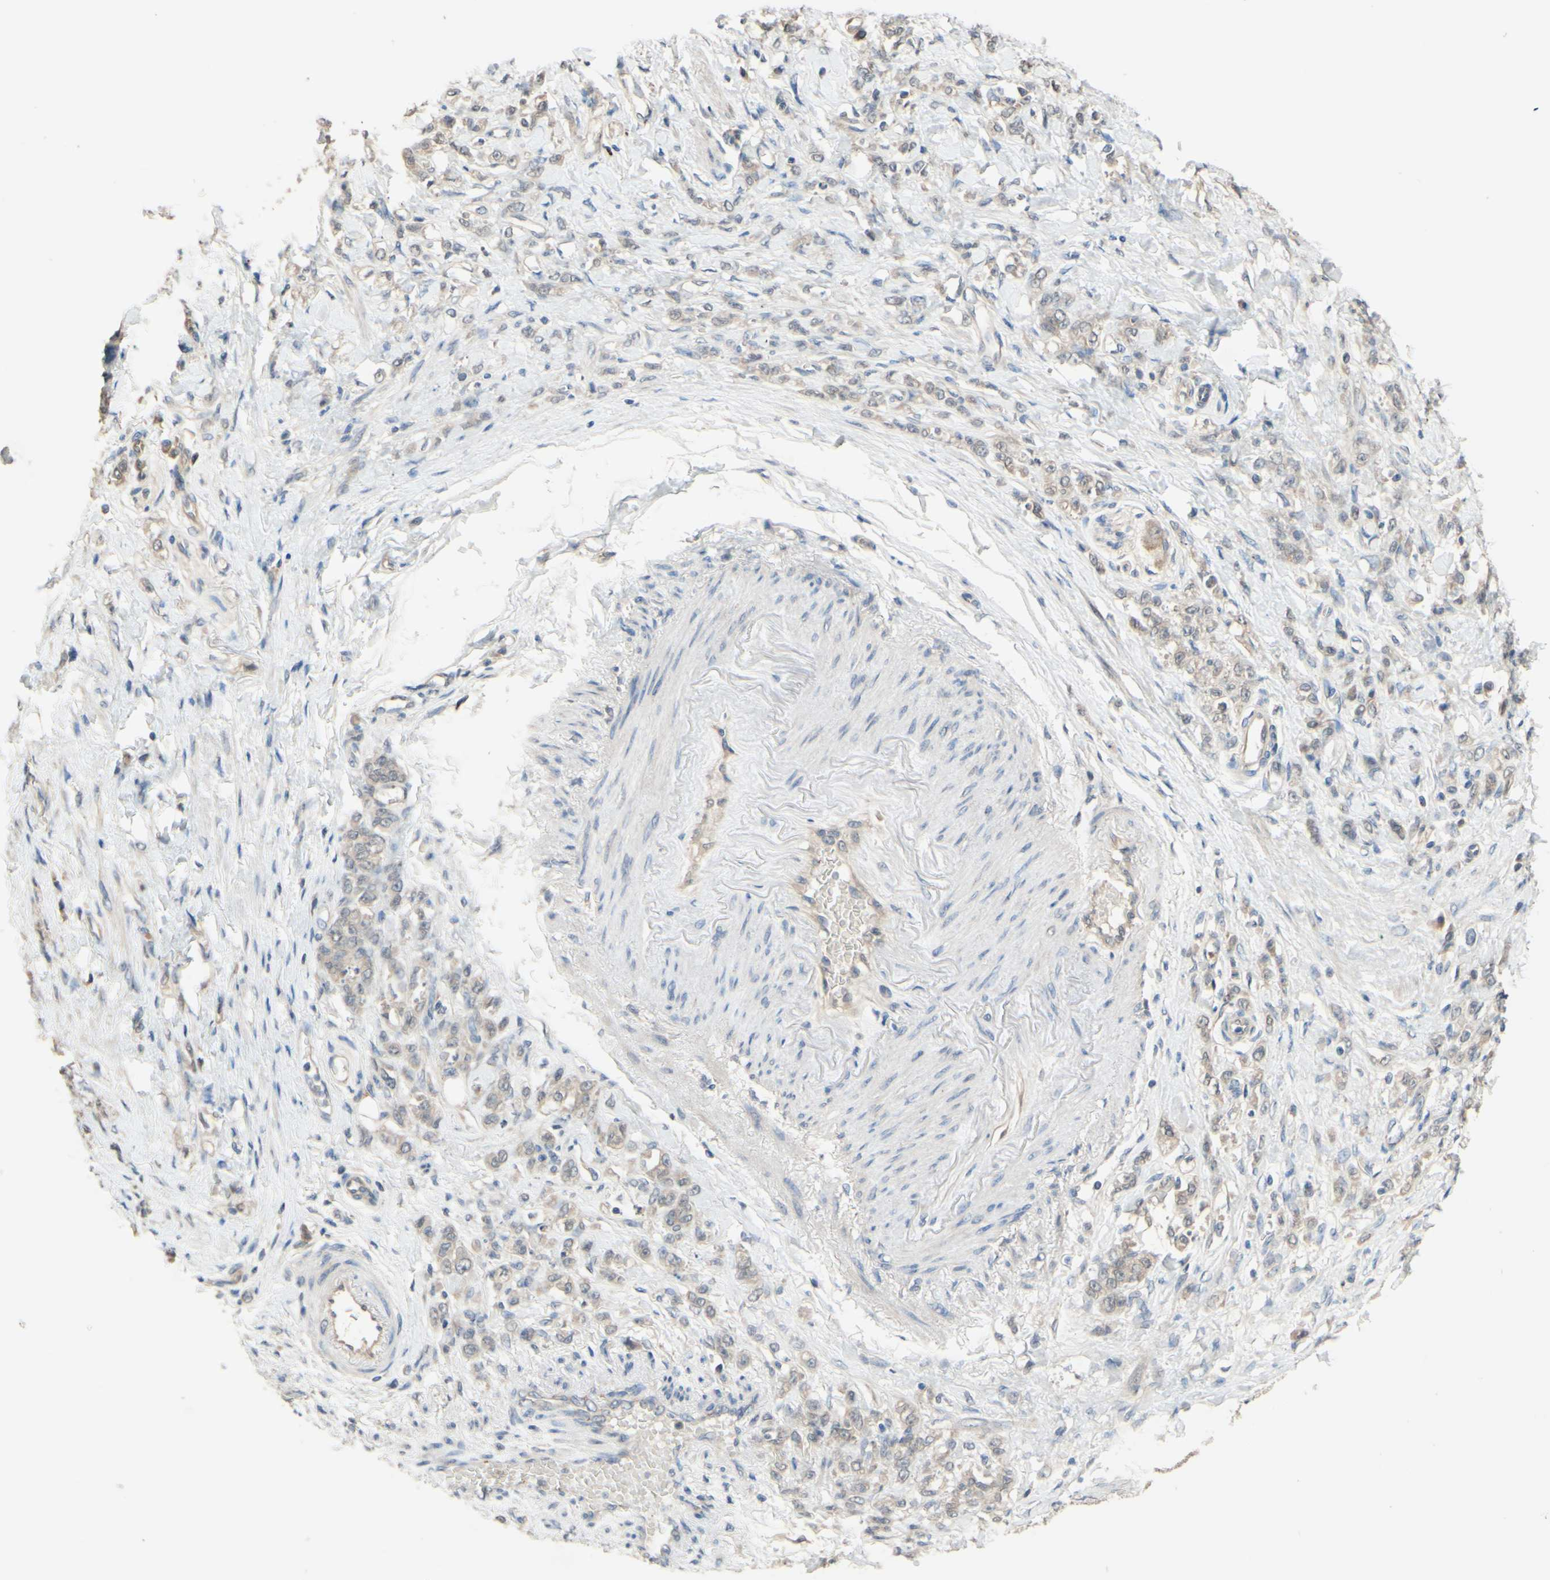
{"staining": {"intensity": "weak", "quantity": ">75%", "location": "cytoplasmic/membranous"}, "tissue": "stomach cancer", "cell_type": "Tumor cells", "image_type": "cancer", "snomed": [{"axis": "morphology", "description": "Adenocarcinoma, NOS"}, {"axis": "topography", "description": "Stomach"}], "caption": "Stomach adenocarcinoma tissue displays weak cytoplasmic/membranous positivity in about >75% of tumor cells", "gene": "SMIM19", "patient": {"sex": "male", "age": 82}}